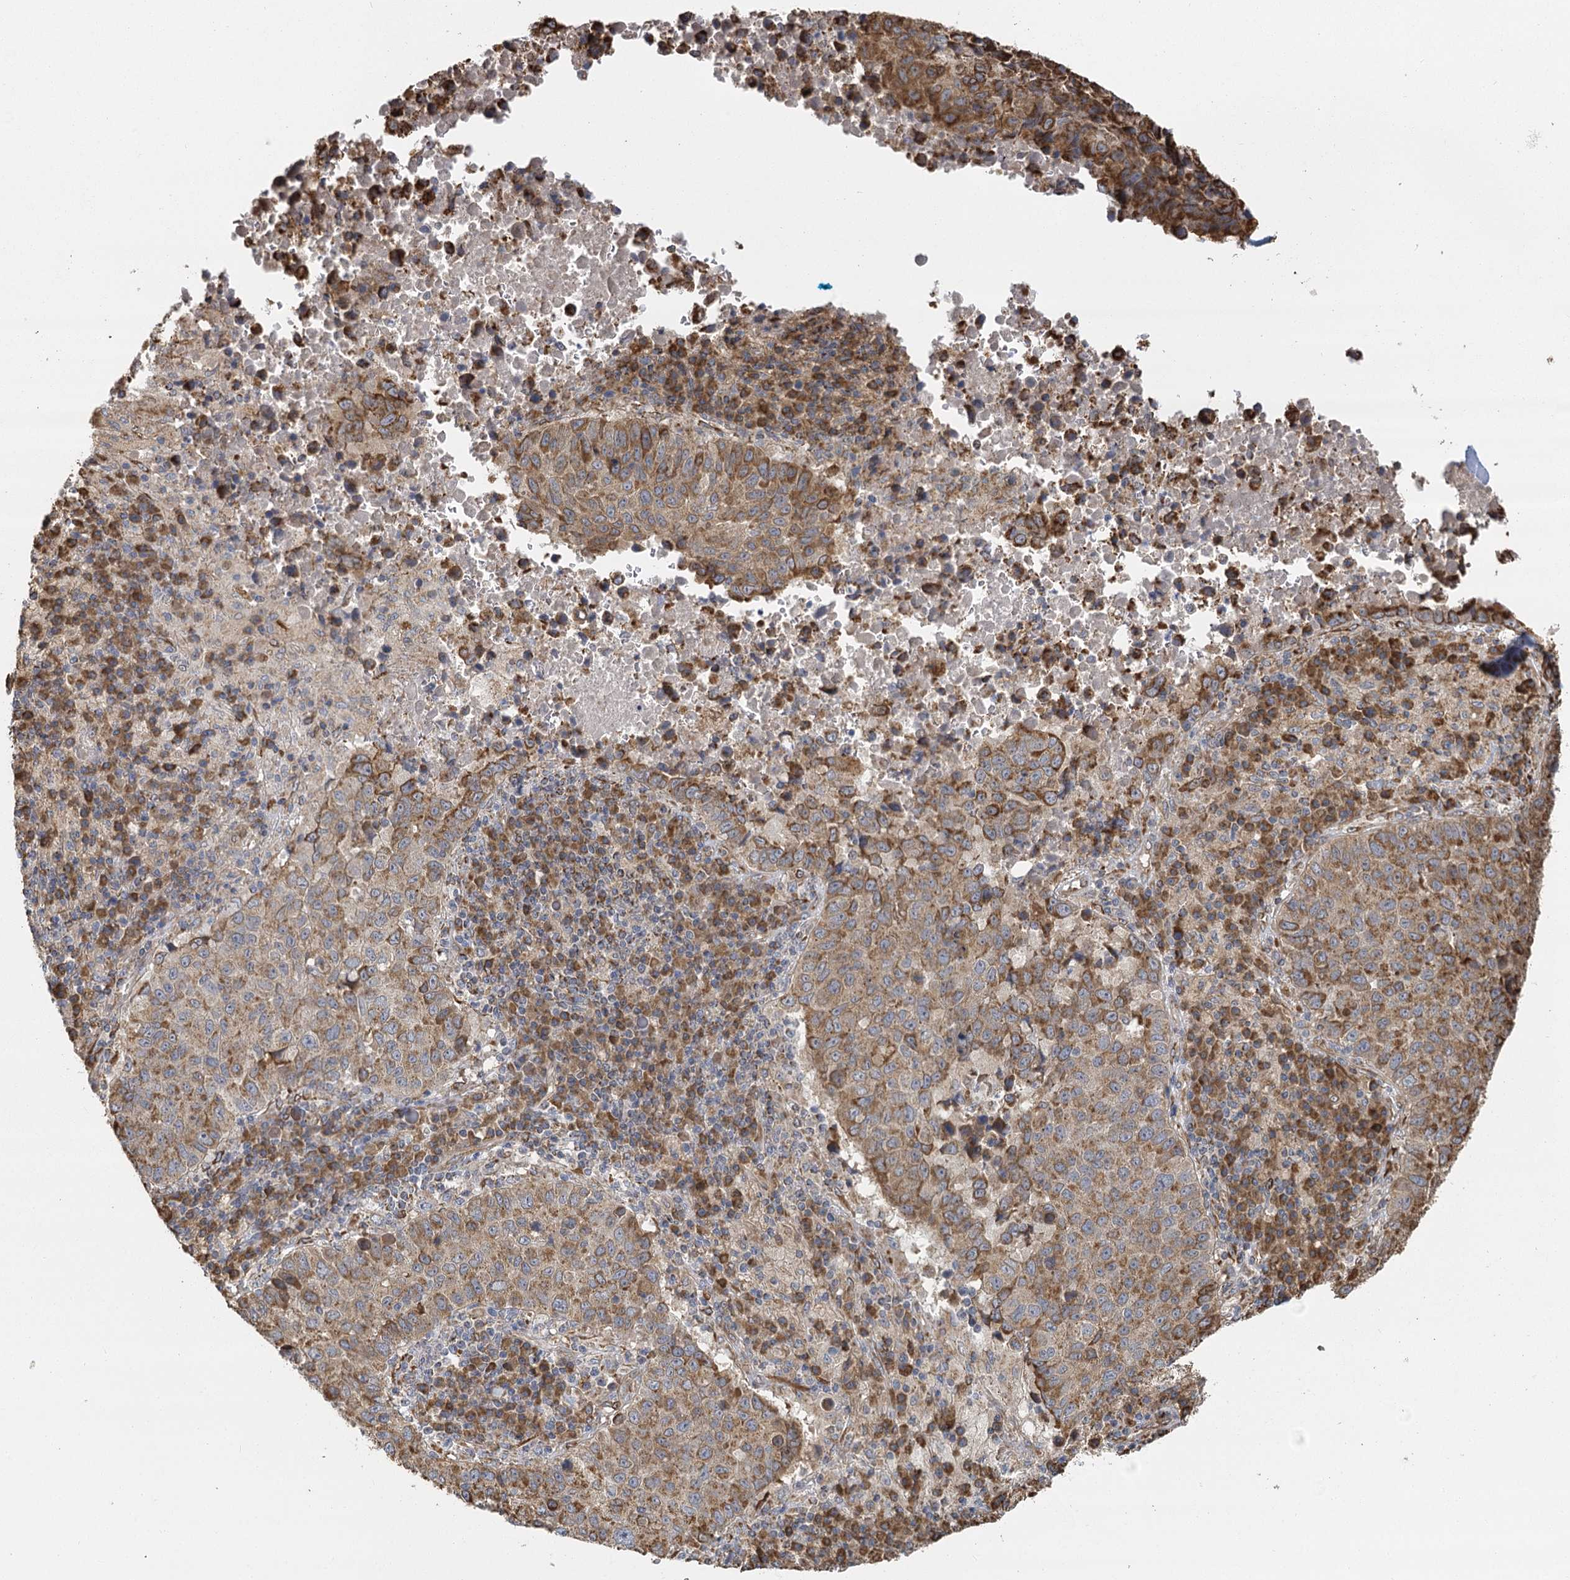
{"staining": {"intensity": "moderate", "quantity": "25%-75%", "location": "cytoplasmic/membranous"}, "tissue": "lung cancer", "cell_type": "Tumor cells", "image_type": "cancer", "snomed": [{"axis": "morphology", "description": "Squamous cell carcinoma, NOS"}, {"axis": "topography", "description": "Lung"}], "caption": "Brown immunohistochemical staining in human lung cancer (squamous cell carcinoma) displays moderate cytoplasmic/membranous expression in approximately 25%-75% of tumor cells.", "gene": "IL11RA", "patient": {"sex": "male", "age": 73}}